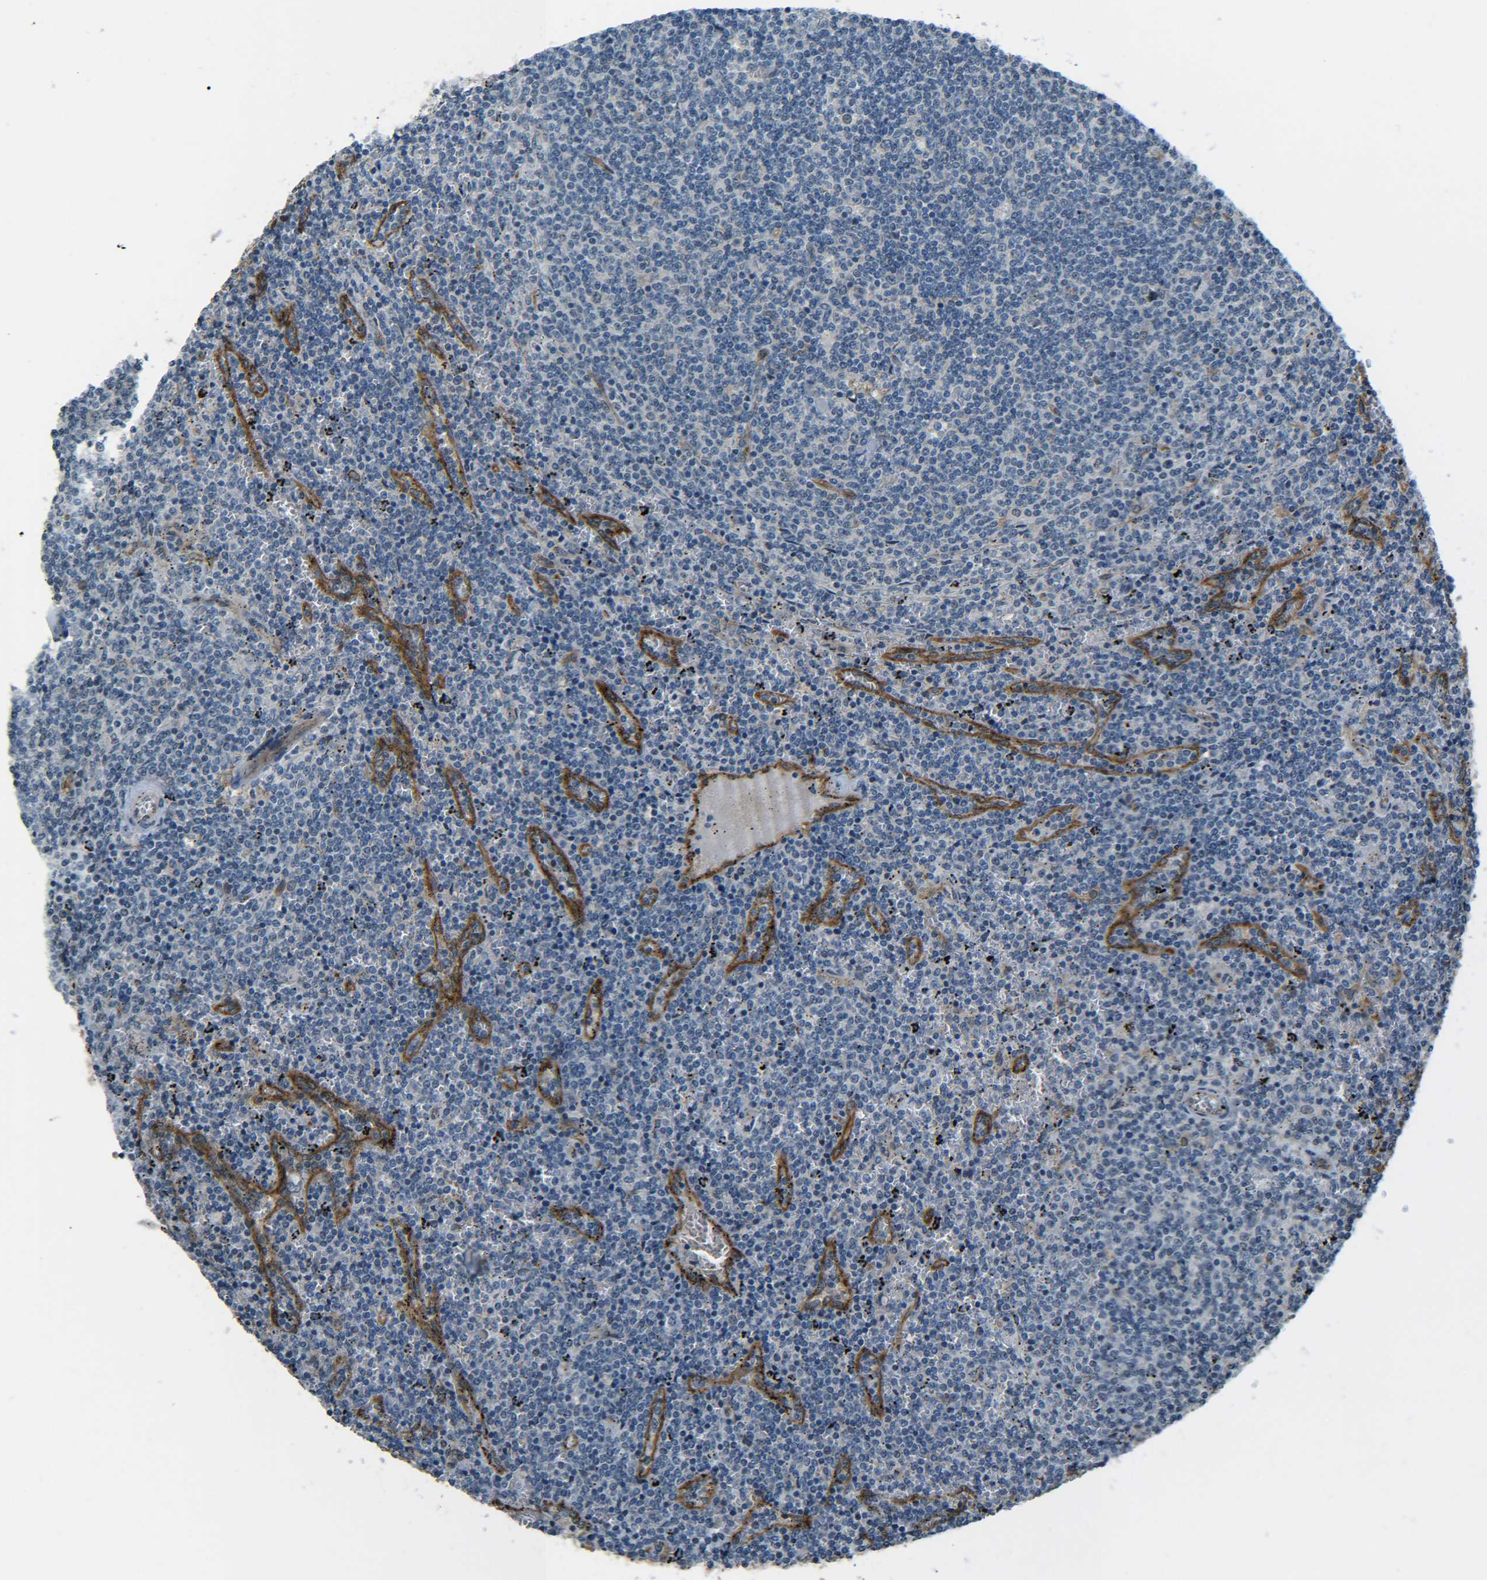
{"staining": {"intensity": "negative", "quantity": "none", "location": "none"}, "tissue": "lymphoma", "cell_type": "Tumor cells", "image_type": "cancer", "snomed": [{"axis": "morphology", "description": "Malignant lymphoma, non-Hodgkin's type, Low grade"}, {"axis": "topography", "description": "Spleen"}], "caption": "Human lymphoma stained for a protein using immunohistochemistry shows no staining in tumor cells.", "gene": "DAB2", "patient": {"sex": "female", "age": 50}}